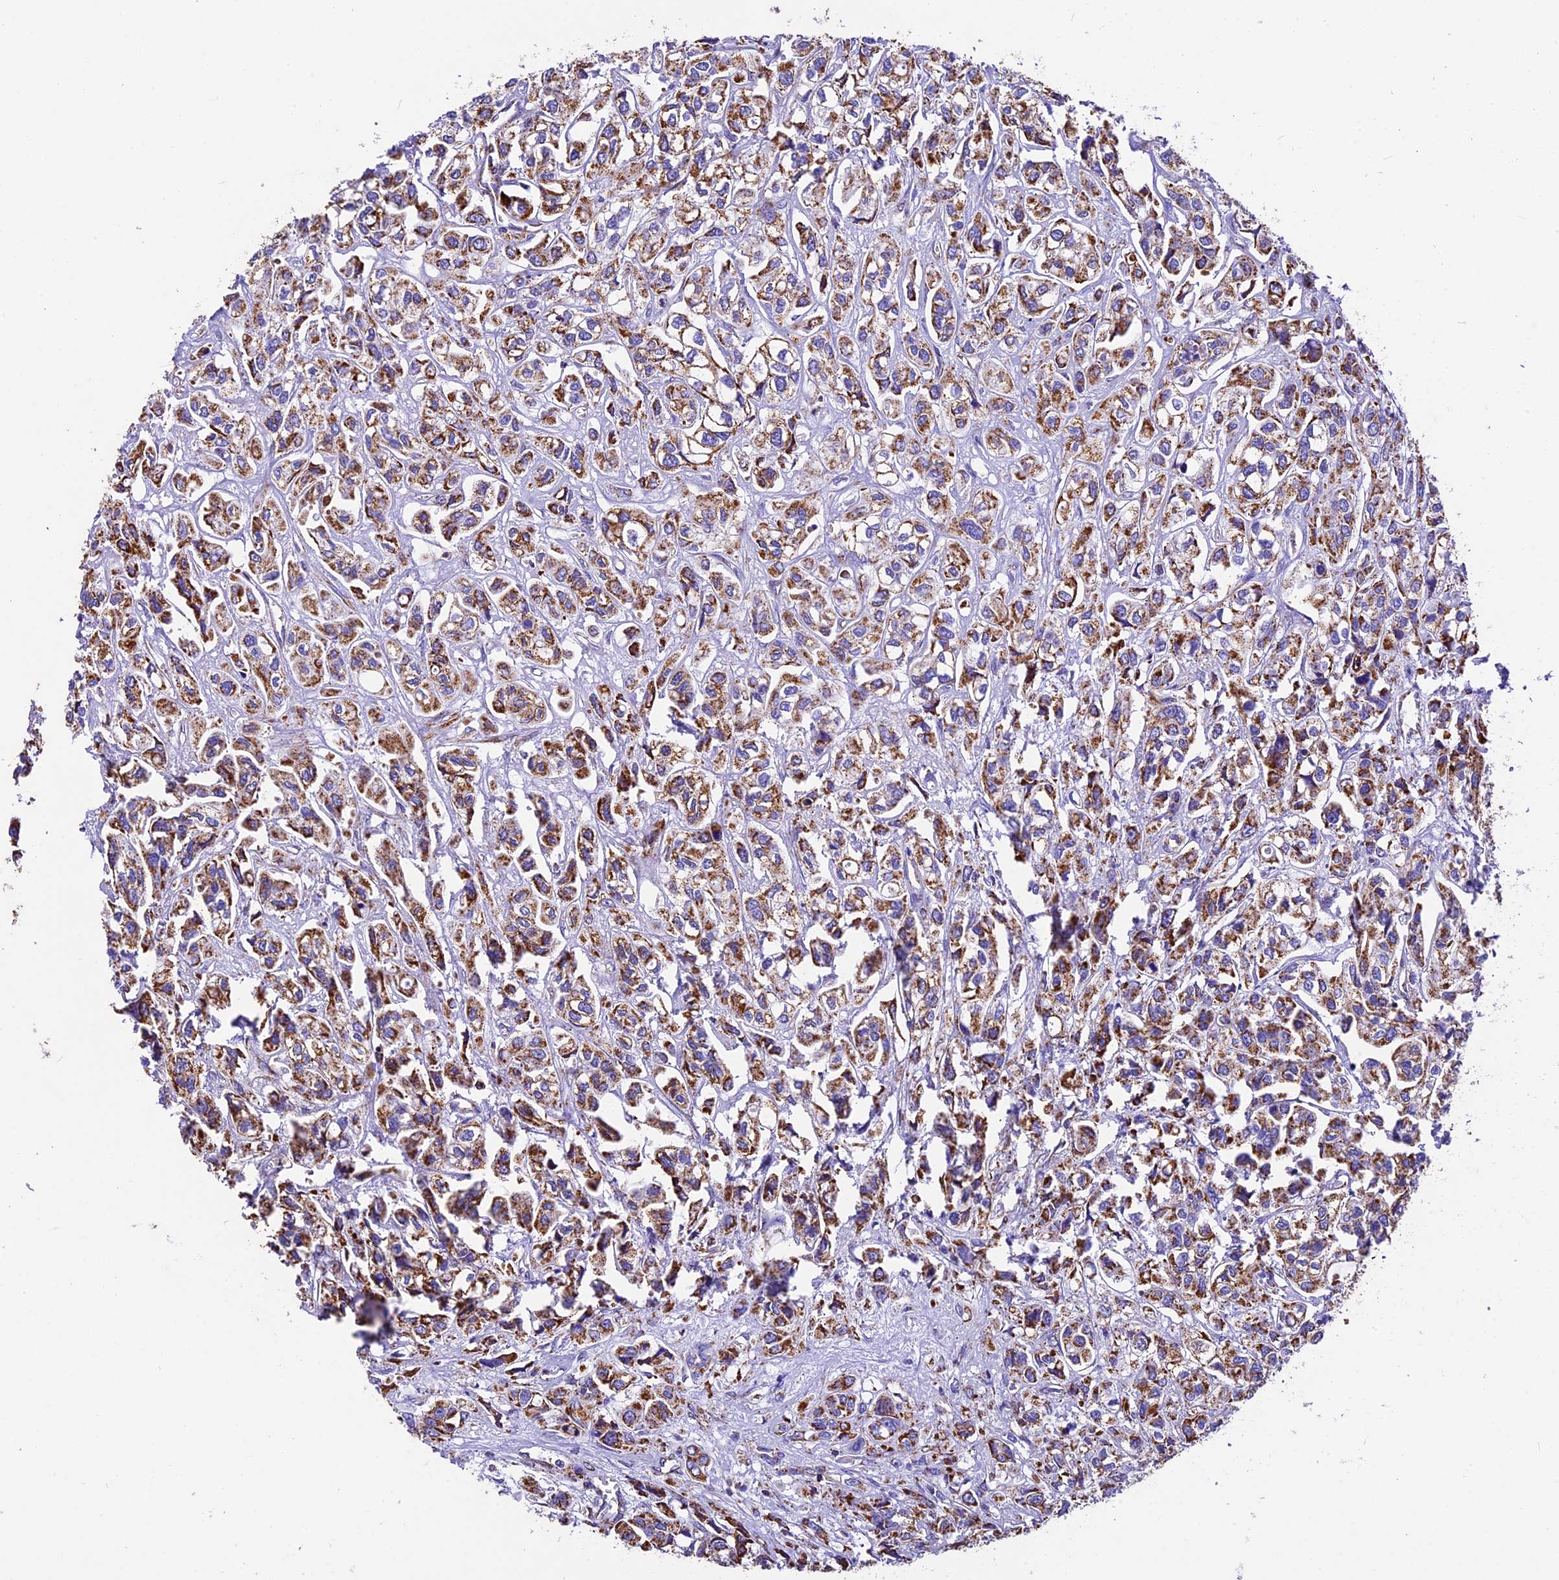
{"staining": {"intensity": "strong", "quantity": ">75%", "location": "cytoplasmic/membranous"}, "tissue": "urothelial cancer", "cell_type": "Tumor cells", "image_type": "cancer", "snomed": [{"axis": "morphology", "description": "Urothelial carcinoma, High grade"}, {"axis": "topography", "description": "Urinary bladder"}], "caption": "IHC of human urothelial cancer reveals high levels of strong cytoplasmic/membranous expression in approximately >75% of tumor cells.", "gene": "DCAF5", "patient": {"sex": "male", "age": 67}}